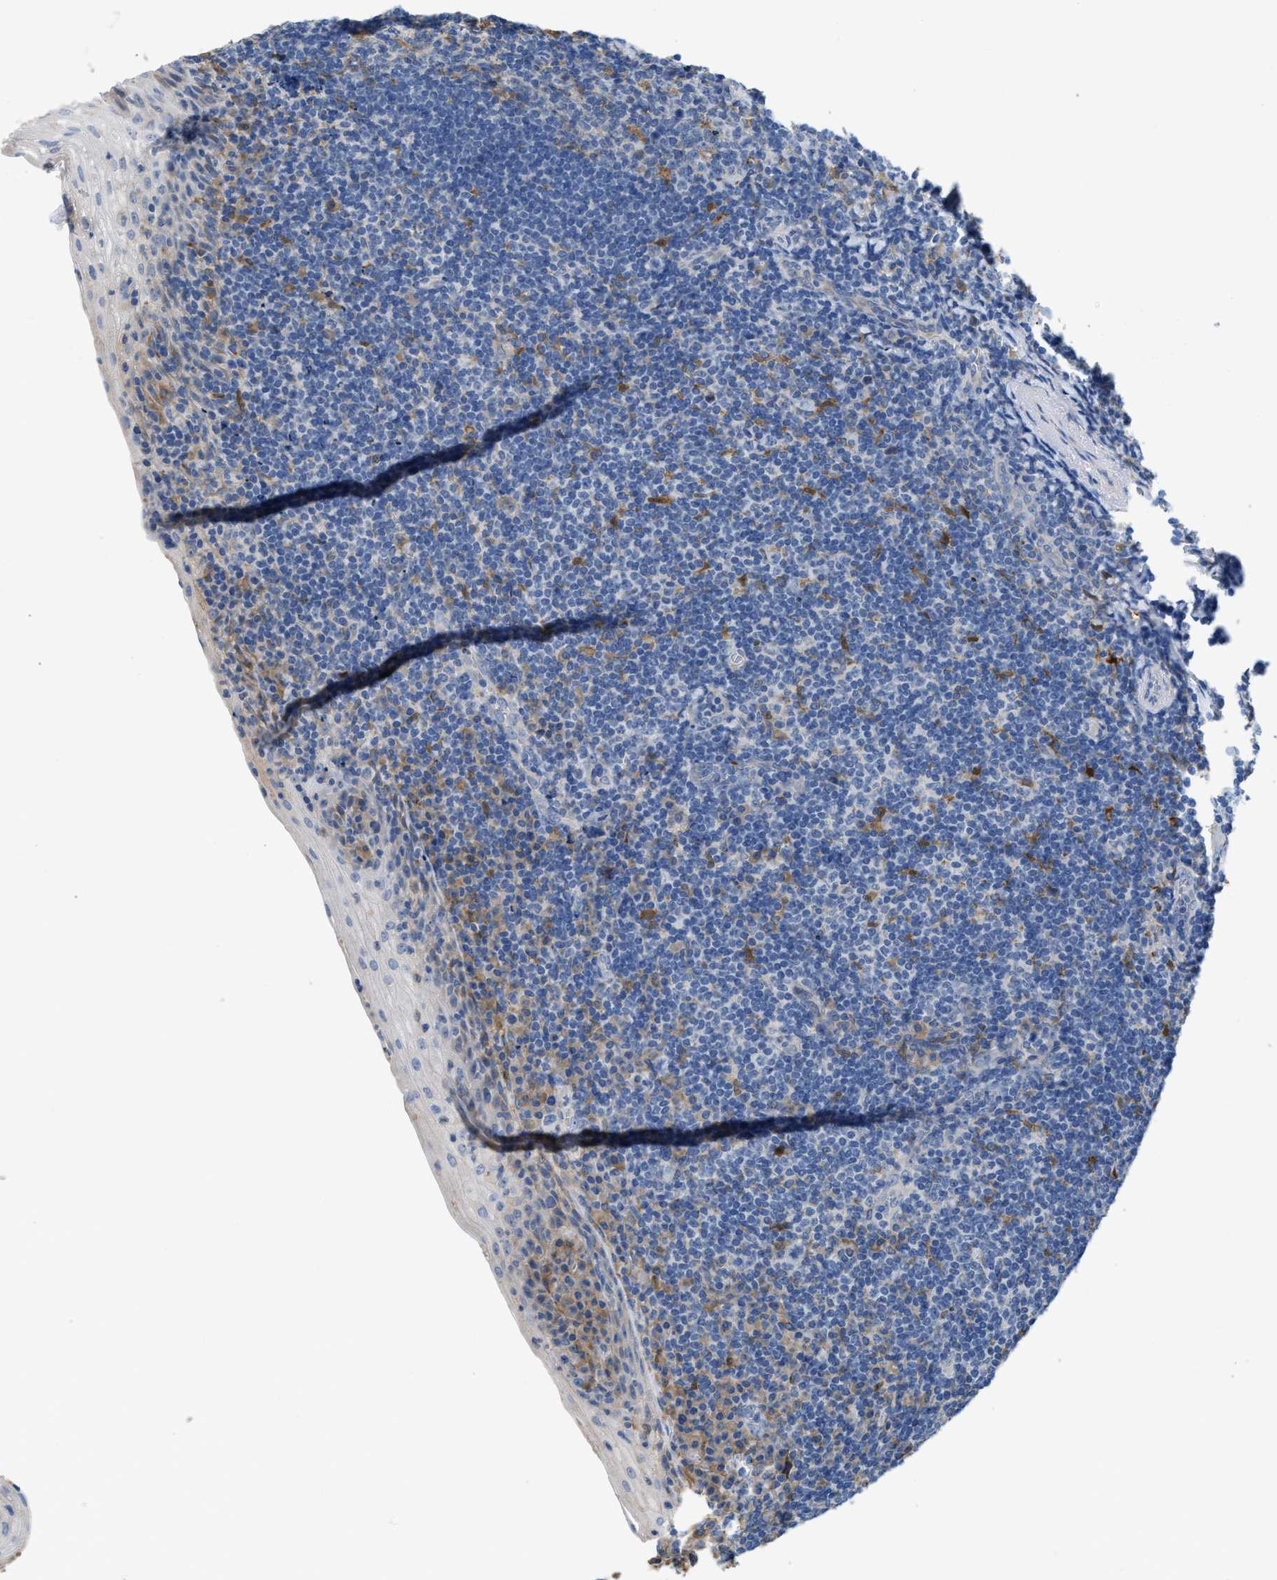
{"staining": {"intensity": "moderate", "quantity": "<25%", "location": "cytoplasmic/membranous"}, "tissue": "tonsil", "cell_type": "Germinal center cells", "image_type": "normal", "snomed": [{"axis": "morphology", "description": "Normal tissue, NOS"}, {"axis": "topography", "description": "Tonsil"}], "caption": "Immunohistochemical staining of unremarkable human tonsil demonstrates low levels of moderate cytoplasmic/membranous expression in approximately <25% of germinal center cells.", "gene": "C1S", "patient": {"sex": "male", "age": 37}}